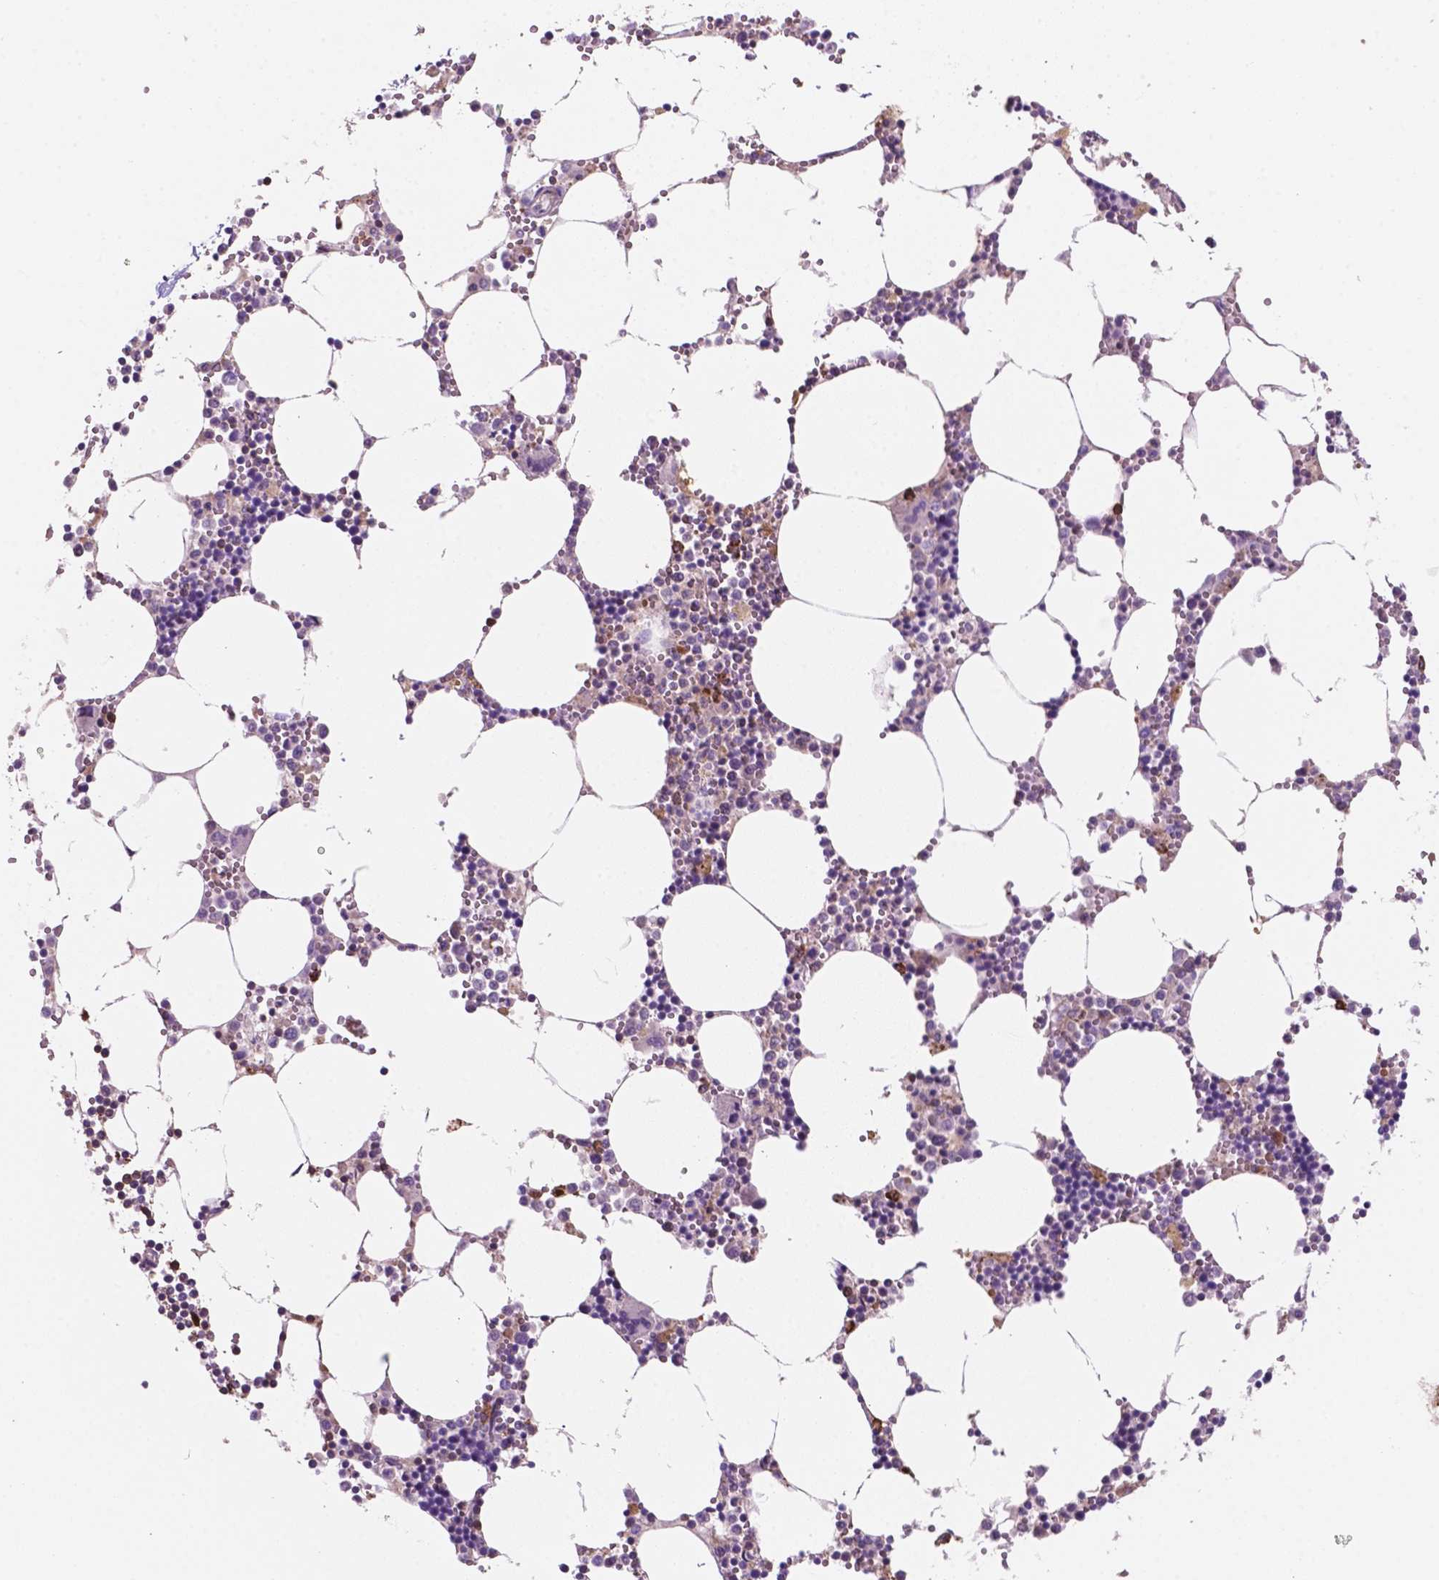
{"staining": {"intensity": "negative", "quantity": "none", "location": "none"}, "tissue": "bone marrow", "cell_type": "Hematopoietic cells", "image_type": "normal", "snomed": [{"axis": "morphology", "description": "Normal tissue, NOS"}, {"axis": "topography", "description": "Bone marrow"}], "caption": "Photomicrograph shows no significant protein expression in hematopoietic cells of unremarkable bone marrow. The staining is performed using DAB (3,3'-diaminobenzidine) brown chromogen with nuclei counter-stained in using hematoxylin.", "gene": "MKRN2OS", "patient": {"sex": "male", "age": 54}}